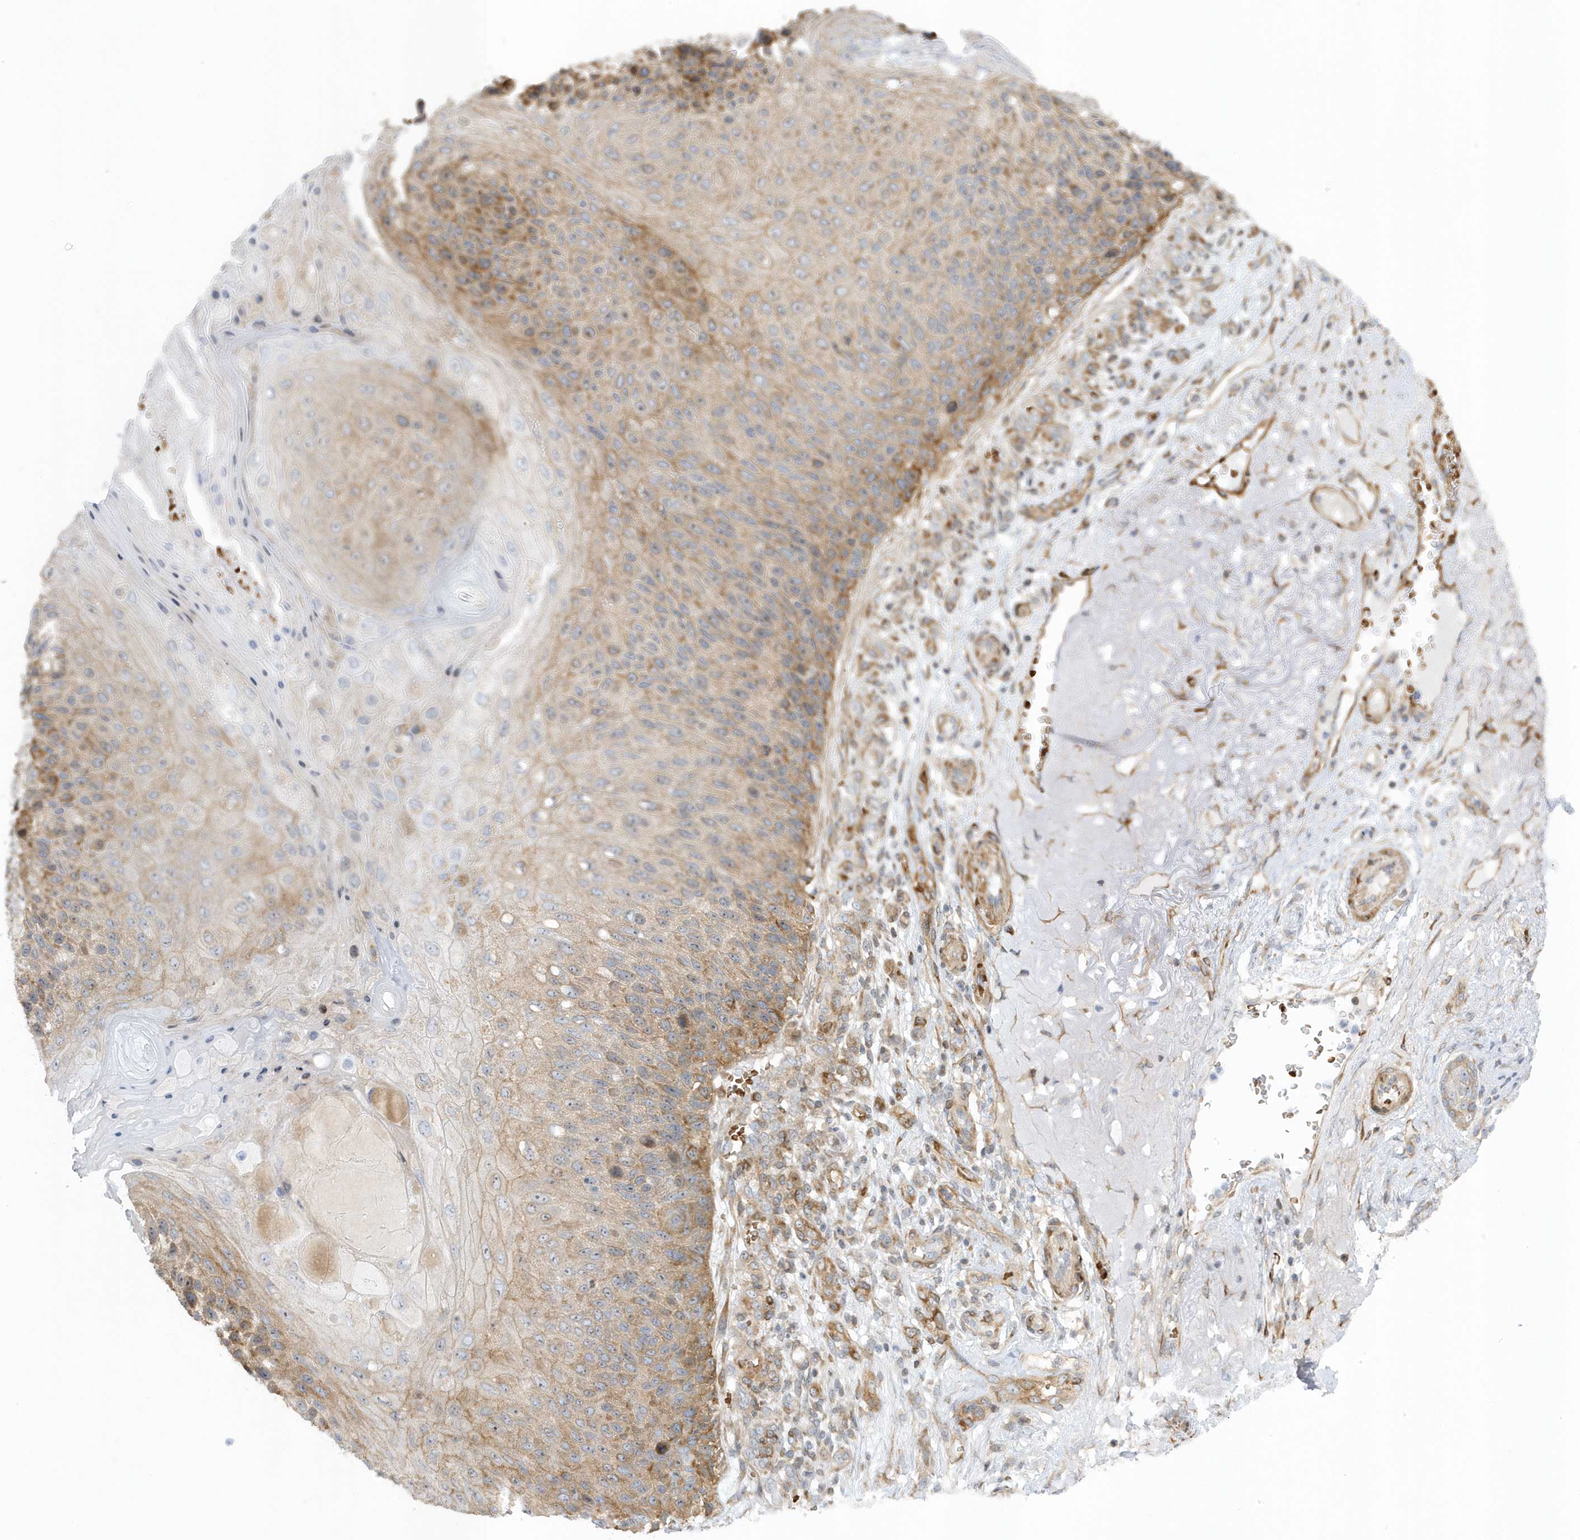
{"staining": {"intensity": "moderate", "quantity": "25%-75%", "location": "cytoplasmic/membranous"}, "tissue": "skin cancer", "cell_type": "Tumor cells", "image_type": "cancer", "snomed": [{"axis": "morphology", "description": "Squamous cell carcinoma, NOS"}, {"axis": "topography", "description": "Skin"}], "caption": "Approximately 25%-75% of tumor cells in human skin cancer (squamous cell carcinoma) display moderate cytoplasmic/membranous protein positivity as visualized by brown immunohistochemical staining.", "gene": "MAP7D3", "patient": {"sex": "female", "age": 88}}